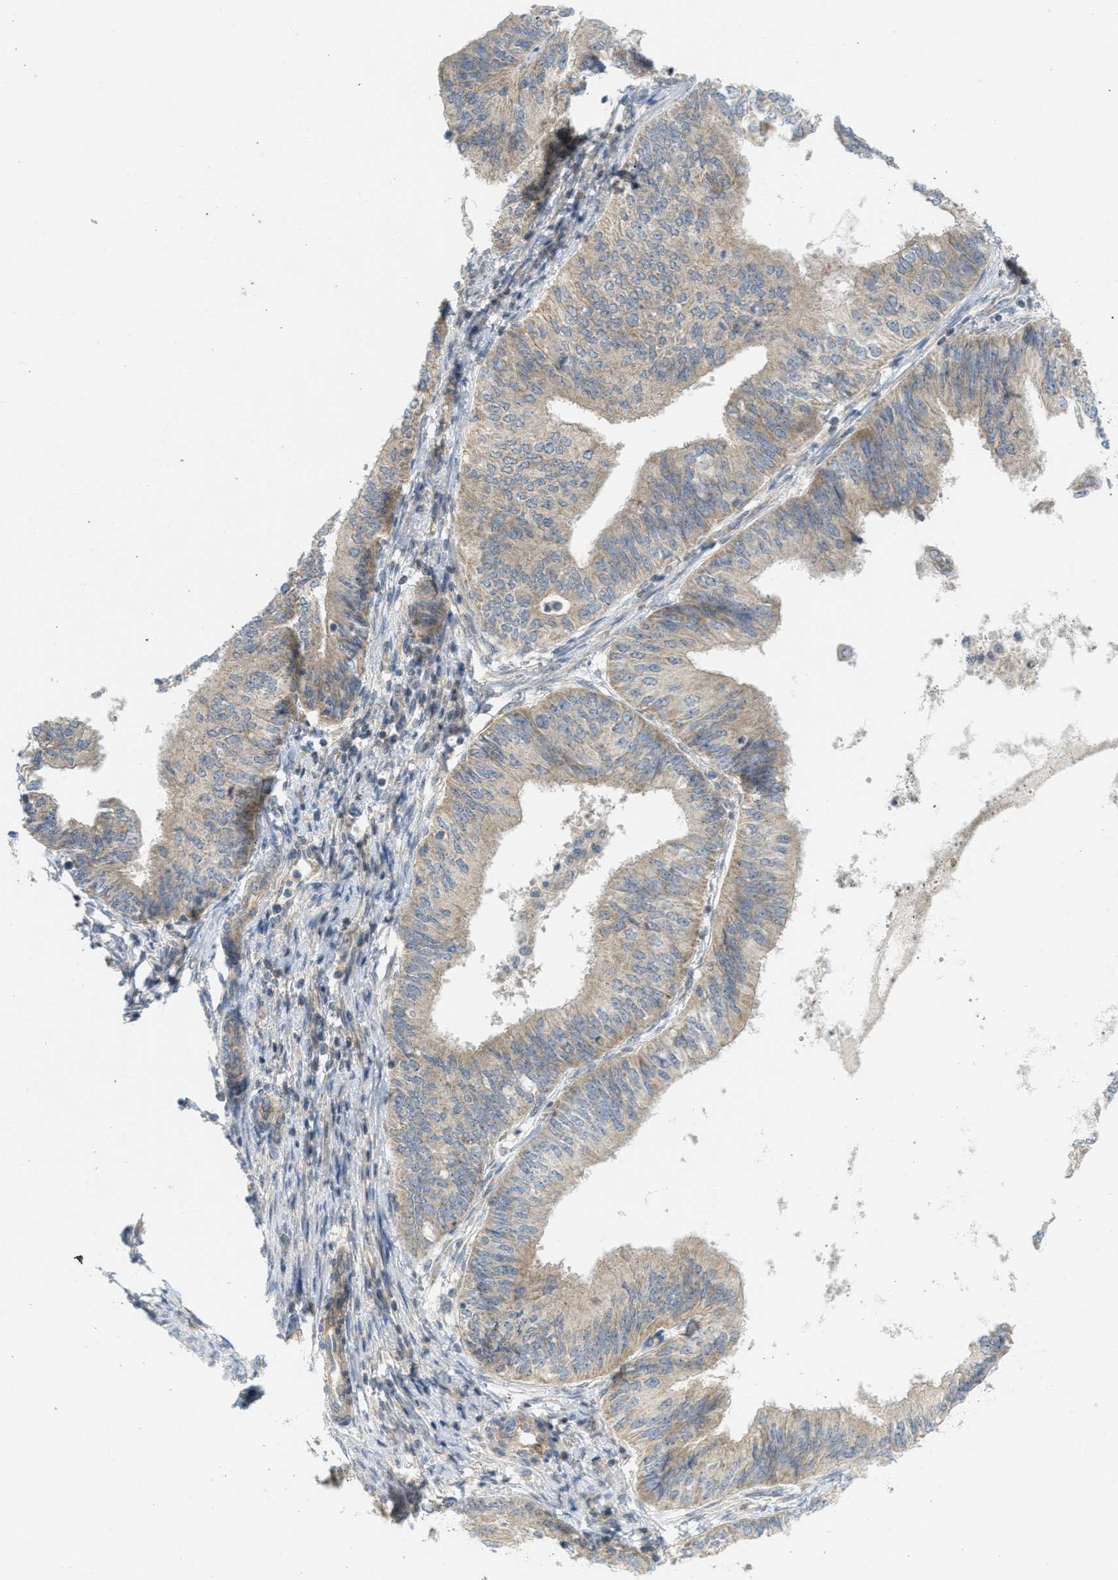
{"staining": {"intensity": "weak", "quantity": ">75%", "location": "cytoplasmic/membranous"}, "tissue": "endometrial cancer", "cell_type": "Tumor cells", "image_type": "cancer", "snomed": [{"axis": "morphology", "description": "Adenocarcinoma, NOS"}, {"axis": "topography", "description": "Endometrium"}], "caption": "Immunohistochemical staining of endometrial cancer exhibits low levels of weak cytoplasmic/membranous positivity in about >75% of tumor cells. (Stains: DAB (3,3'-diaminobenzidine) in brown, nuclei in blue, Microscopy: brightfield microscopy at high magnification).", "gene": "PROC", "patient": {"sex": "female", "age": 58}}